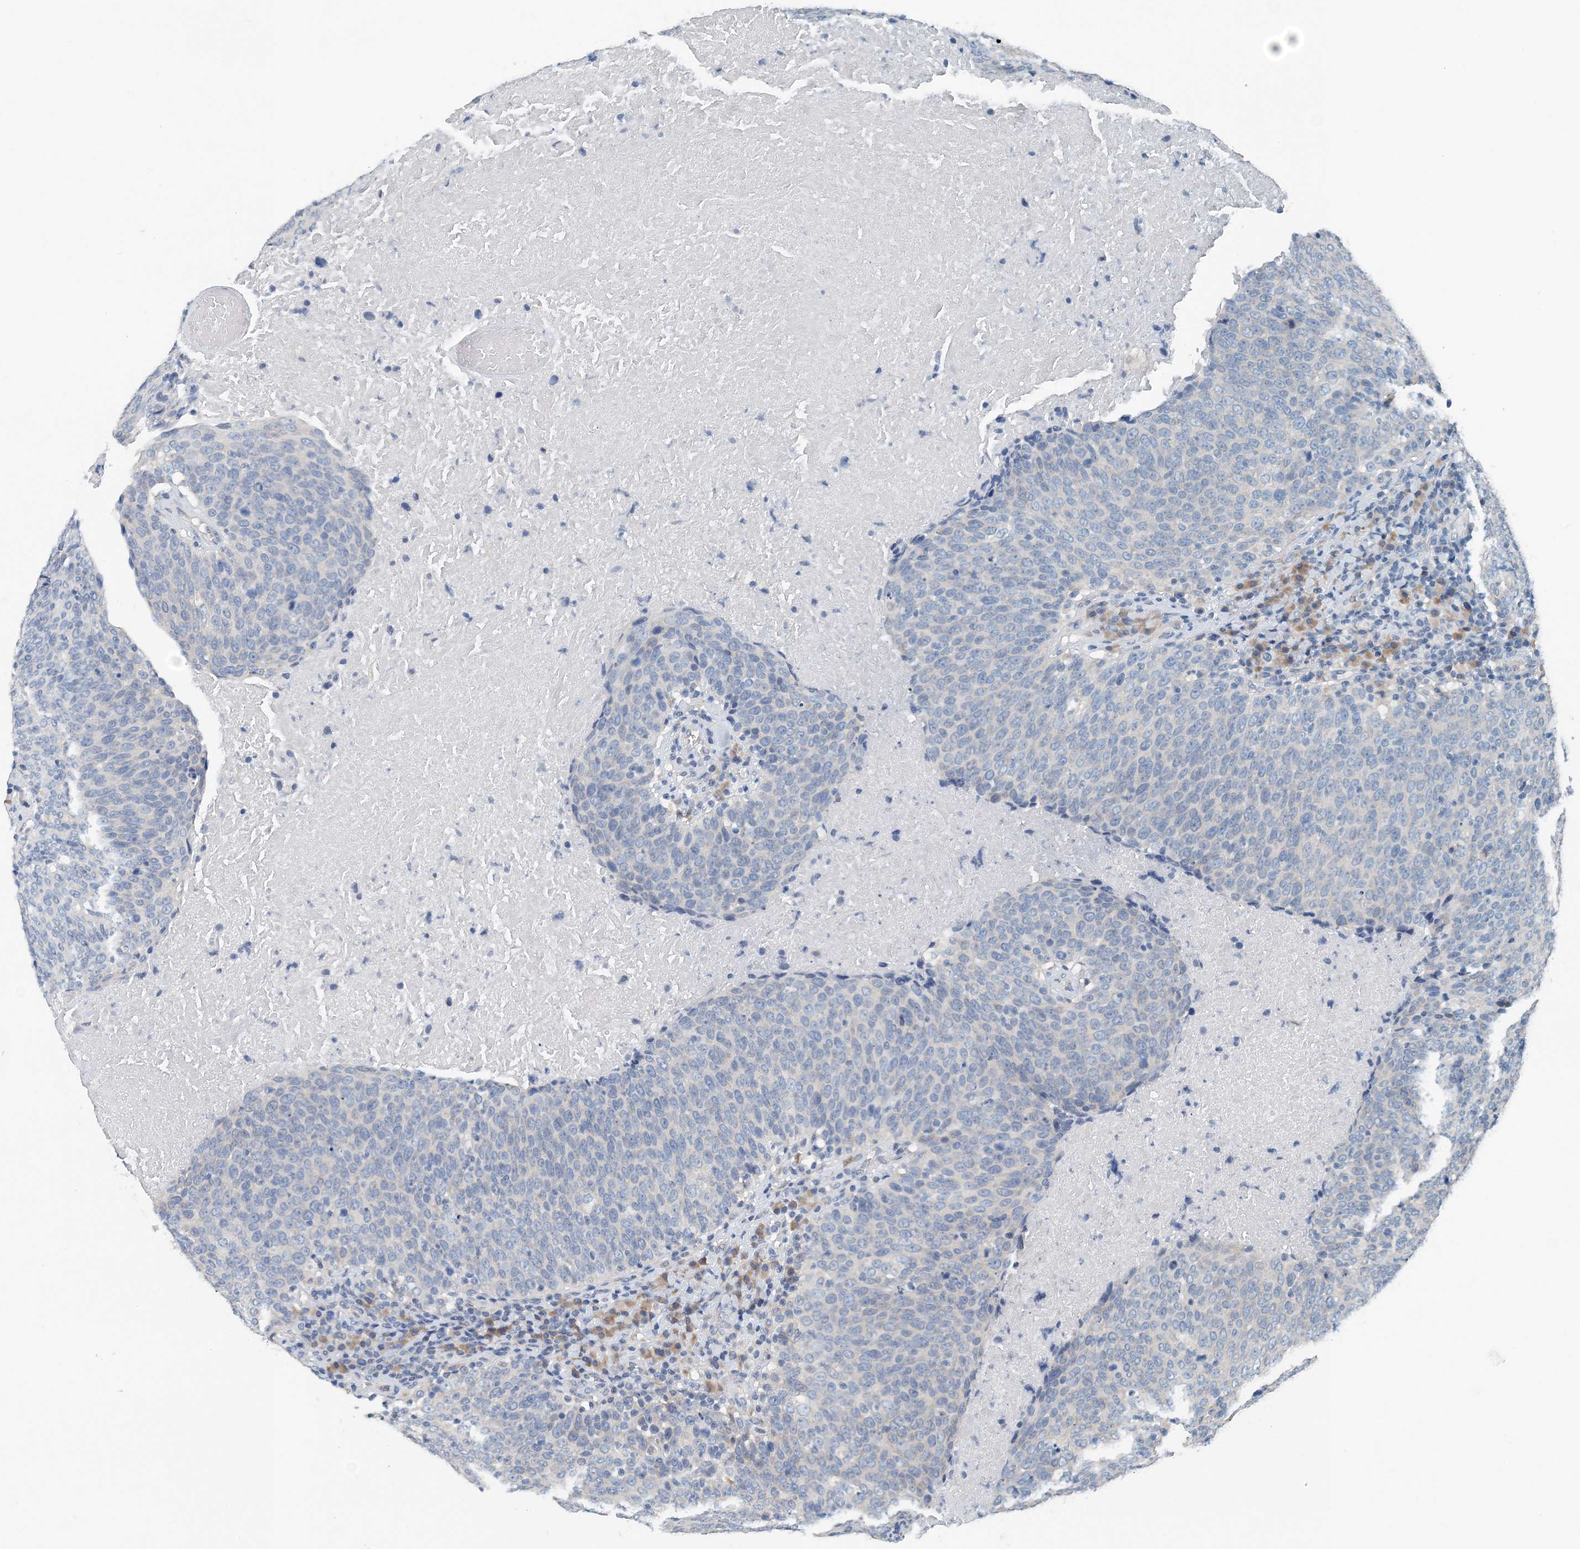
{"staining": {"intensity": "negative", "quantity": "none", "location": "none"}, "tissue": "head and neck cancer", "cell_type": "Tumor cells", "image_type": "cancer", "snomed": [{"axis": "morphology", "description": "Squamous cell carcinoma, NOS"}, {"axis": "morphology", "description": "Squamous cell carcinoma, metastatic, NOS"}, {"axis": "topography", "description": "Lymph node"}, {"axis": "topography", "description": "Head-Neck"}], "caption": "An image of head and neck cancer stained for a protein reveals no brown staining in tumor cells.", "gene": "EEF1A2", "patient": {"sex": "male", "age": 62}}